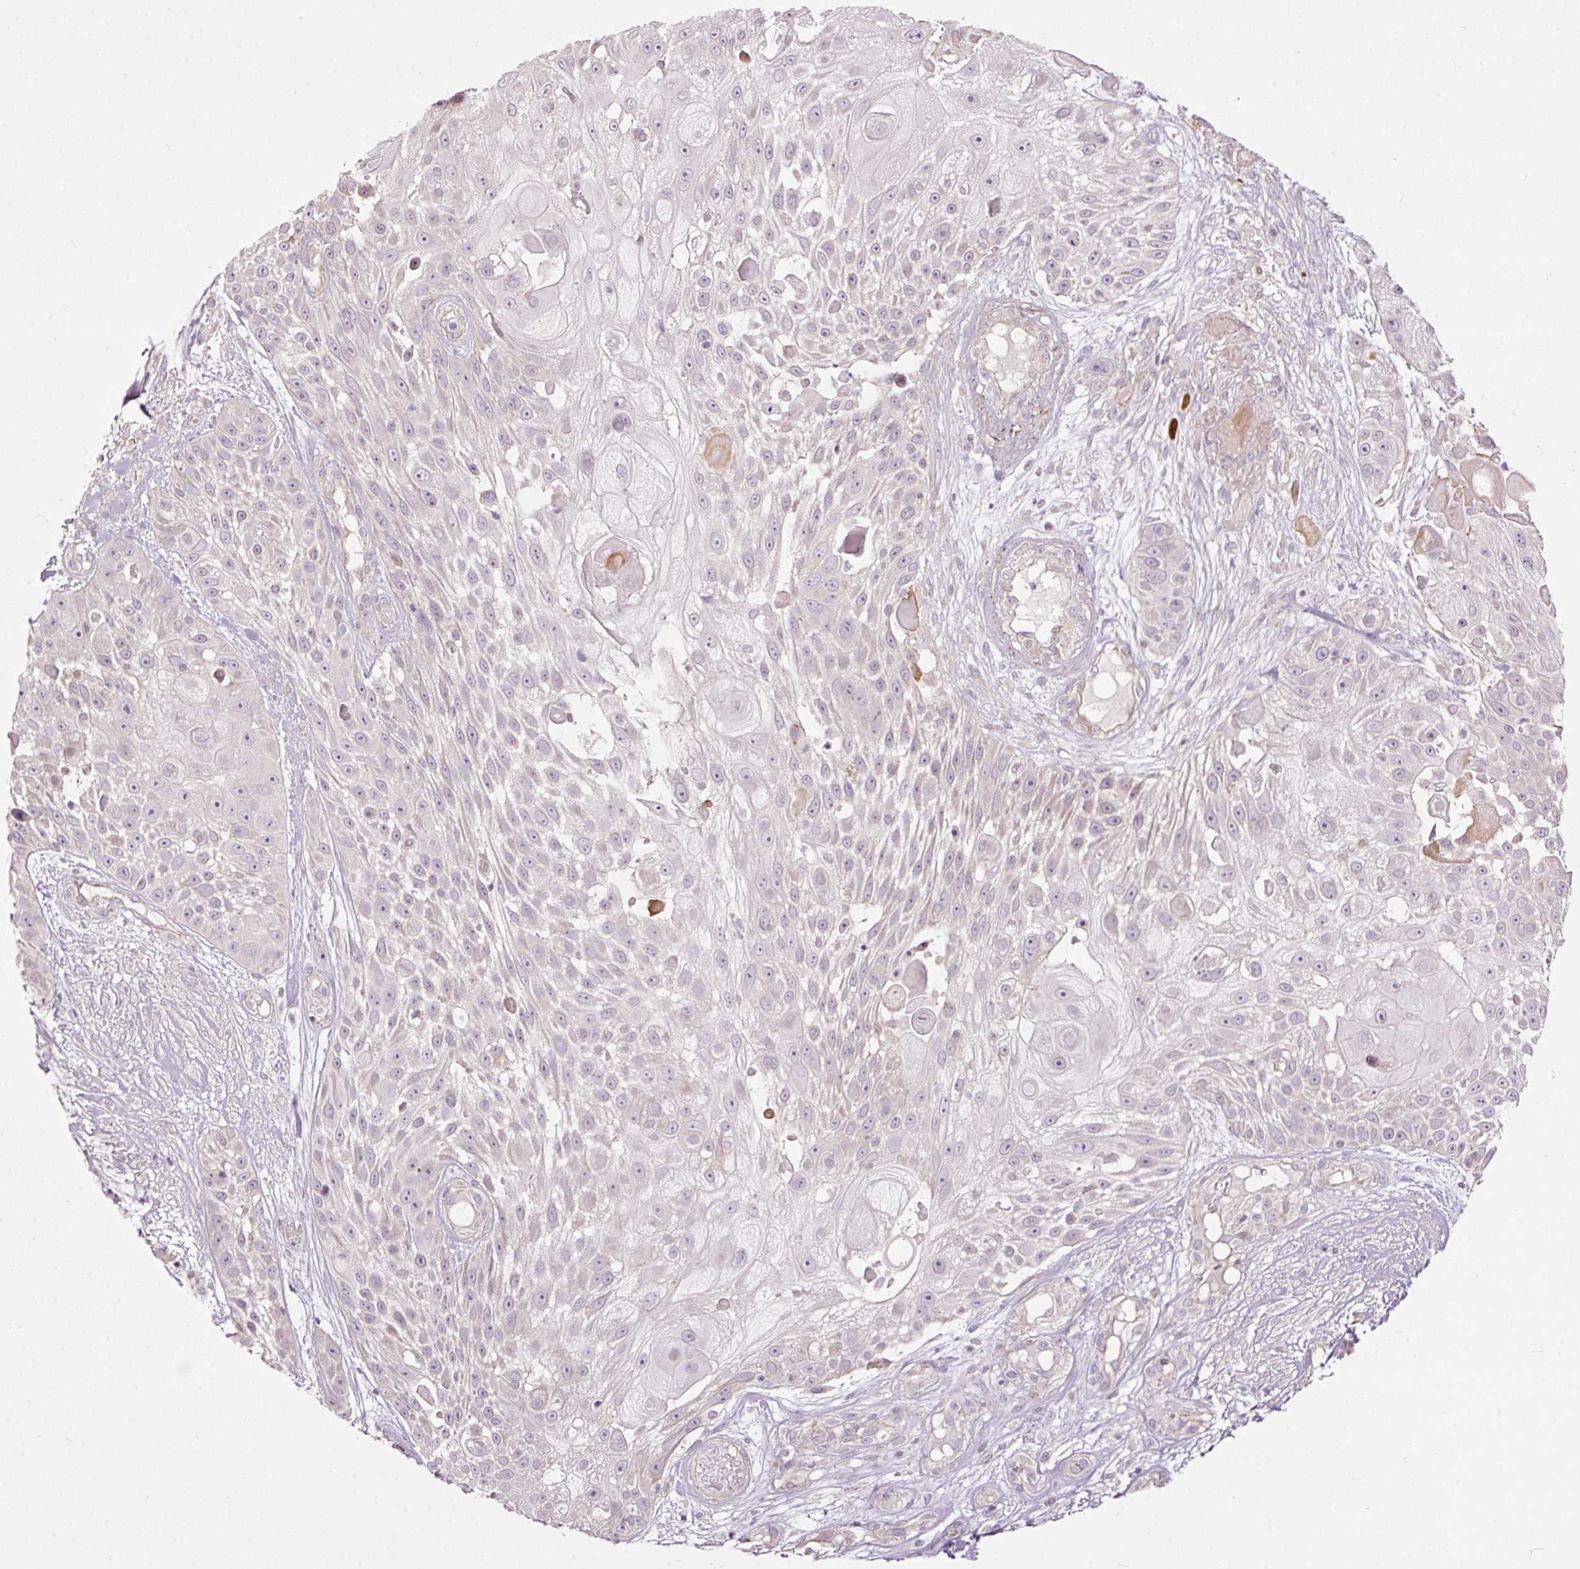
{"staining": {"intensity": "negative", "quantity": "none", "location": "none"}, "tissue": "skin cancer", "cell_type": "Tumor cells", "image_type": "cancer", "snomed": [{"axis": "morphology", "description": "Squamous cell carcinoma, NOS"}, {"axis": "topography", "description": "Skin"}], "caption": "Tumor cells show no significant protein staining in skin cancer.", "gene": "FCRL4", "patient": {"sex": "female", "age": 86}}